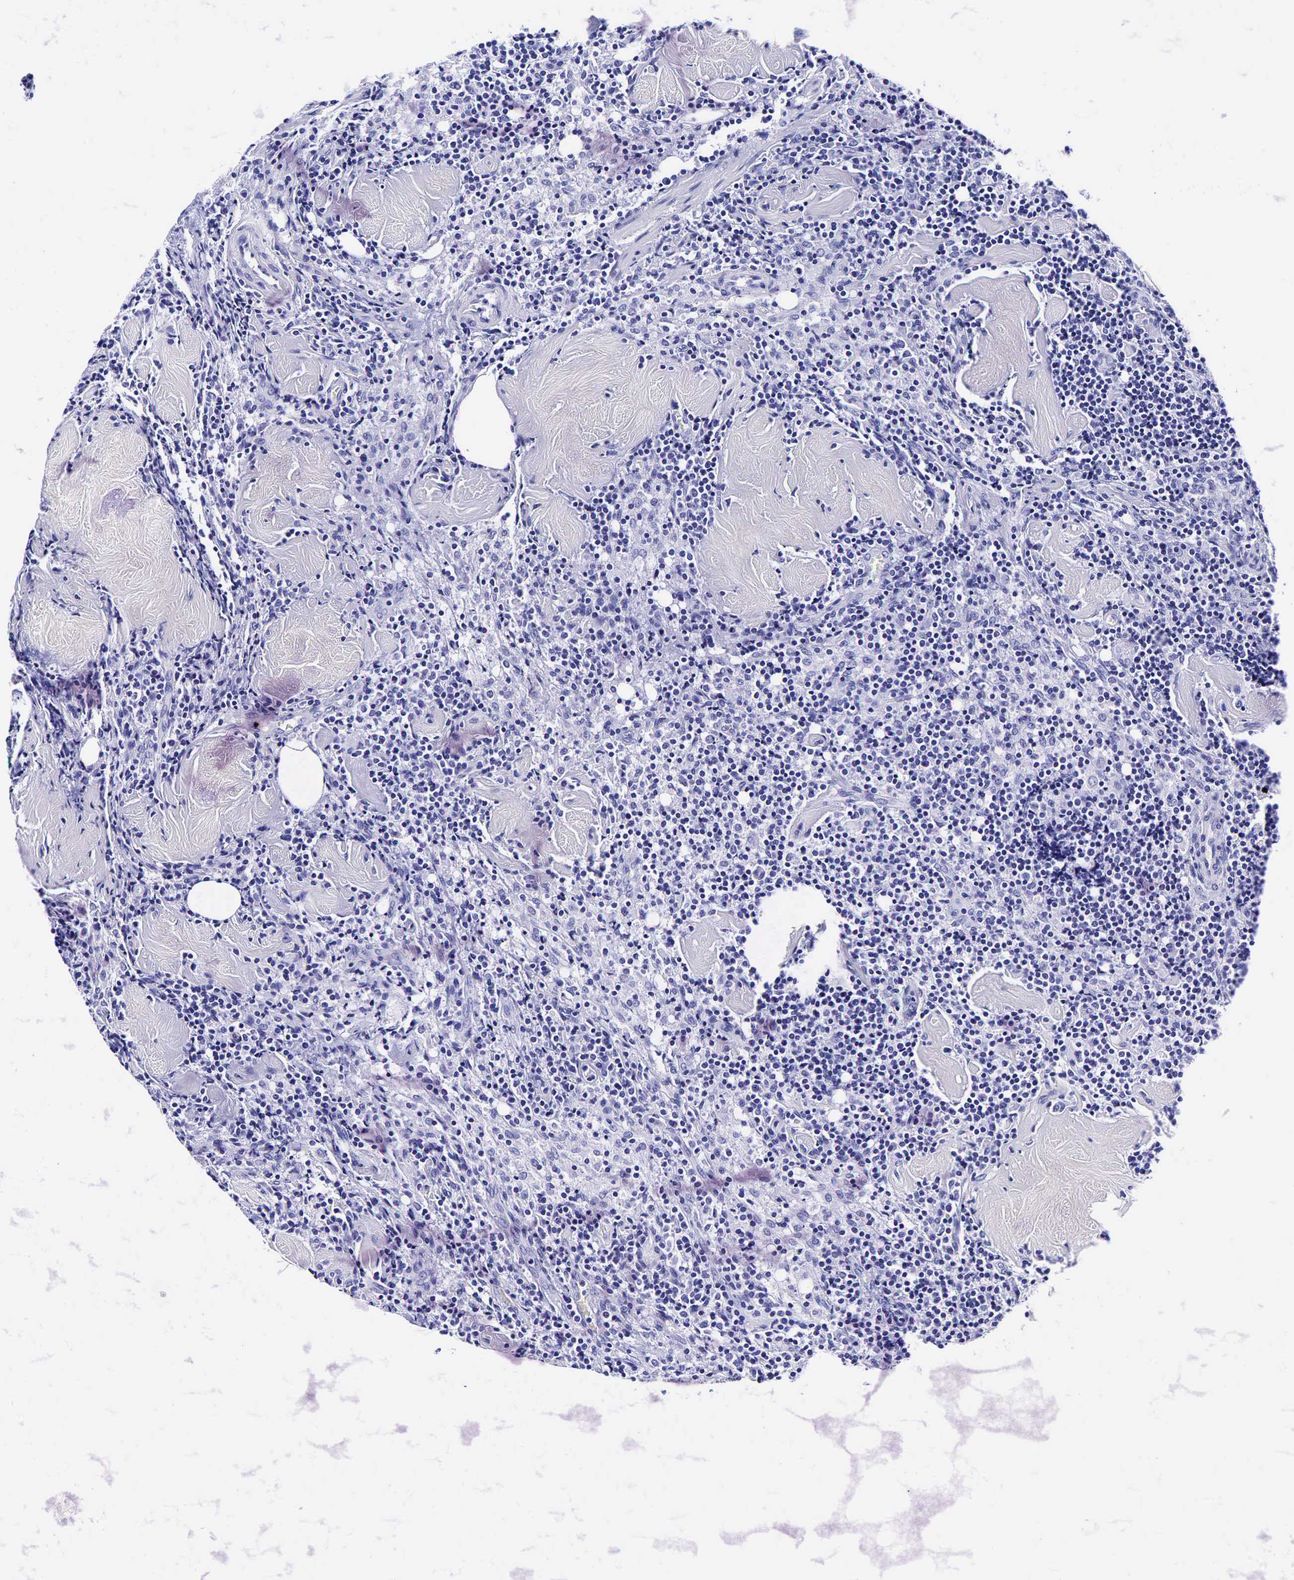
{"staining": {"intensity": "negative", "quantity": "none", "location": "none"}, "tissue": "lymph node", "cell_type": "Germinal center cells", "image_type": "normal", "snomed": [{"axis": "morphology", "description": "Normal tissue, NOS"}, {"axis": "topography", "description": "Lymph node"}], "caption": "Lymph node was stained to show a protein in brown. There is no significant expression in germinal center cells. (DAB (3,3'-diaminobenzidine) immunohistochemistry with hematoxylin counter stain).", "gene": "GCG", "patient": {"sex": "male", "age": 67}}